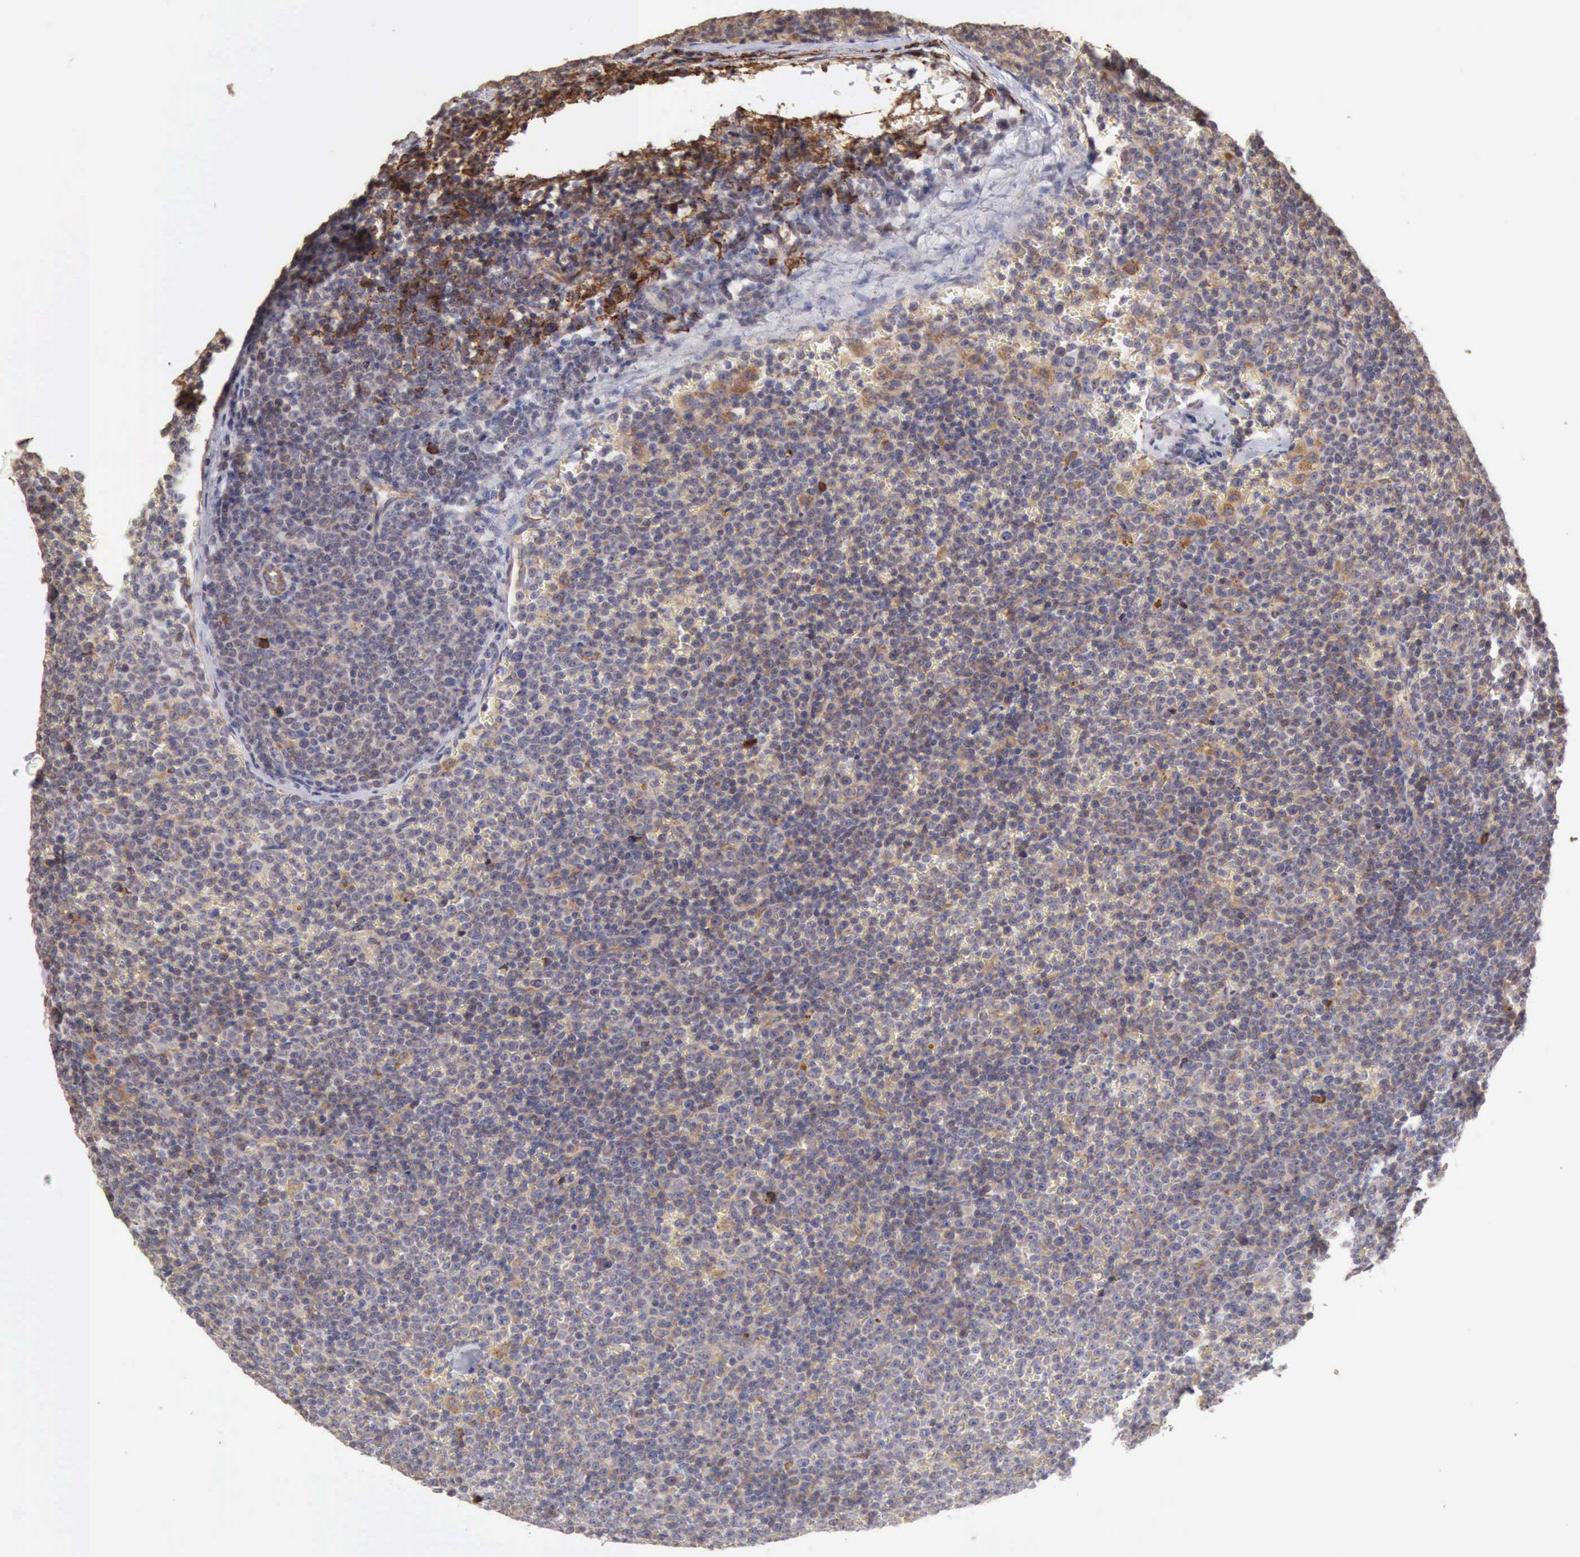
{"staining": {"intensity": "weak", "quantity": "<25%", "location": "cytoplasmic/membranous"}, "tissue": "lymphoma", "cell_type": "Tumor cells", "image_type": "cancer", "snomed": [{"axis": "morphology", "description": "Malignant lymphoma, non-Hodgkin's type, Low grade"}, {"axis": "topography", "description": "Lymph node"}], "caption": "This is an immunohistochemistry image of human low-grade malignant lymphoma, non-Hodgkin's type. There is no positivity in tumor cells.", "gene": "GPR101", "patient": {"sex": "male", "age": 50}}